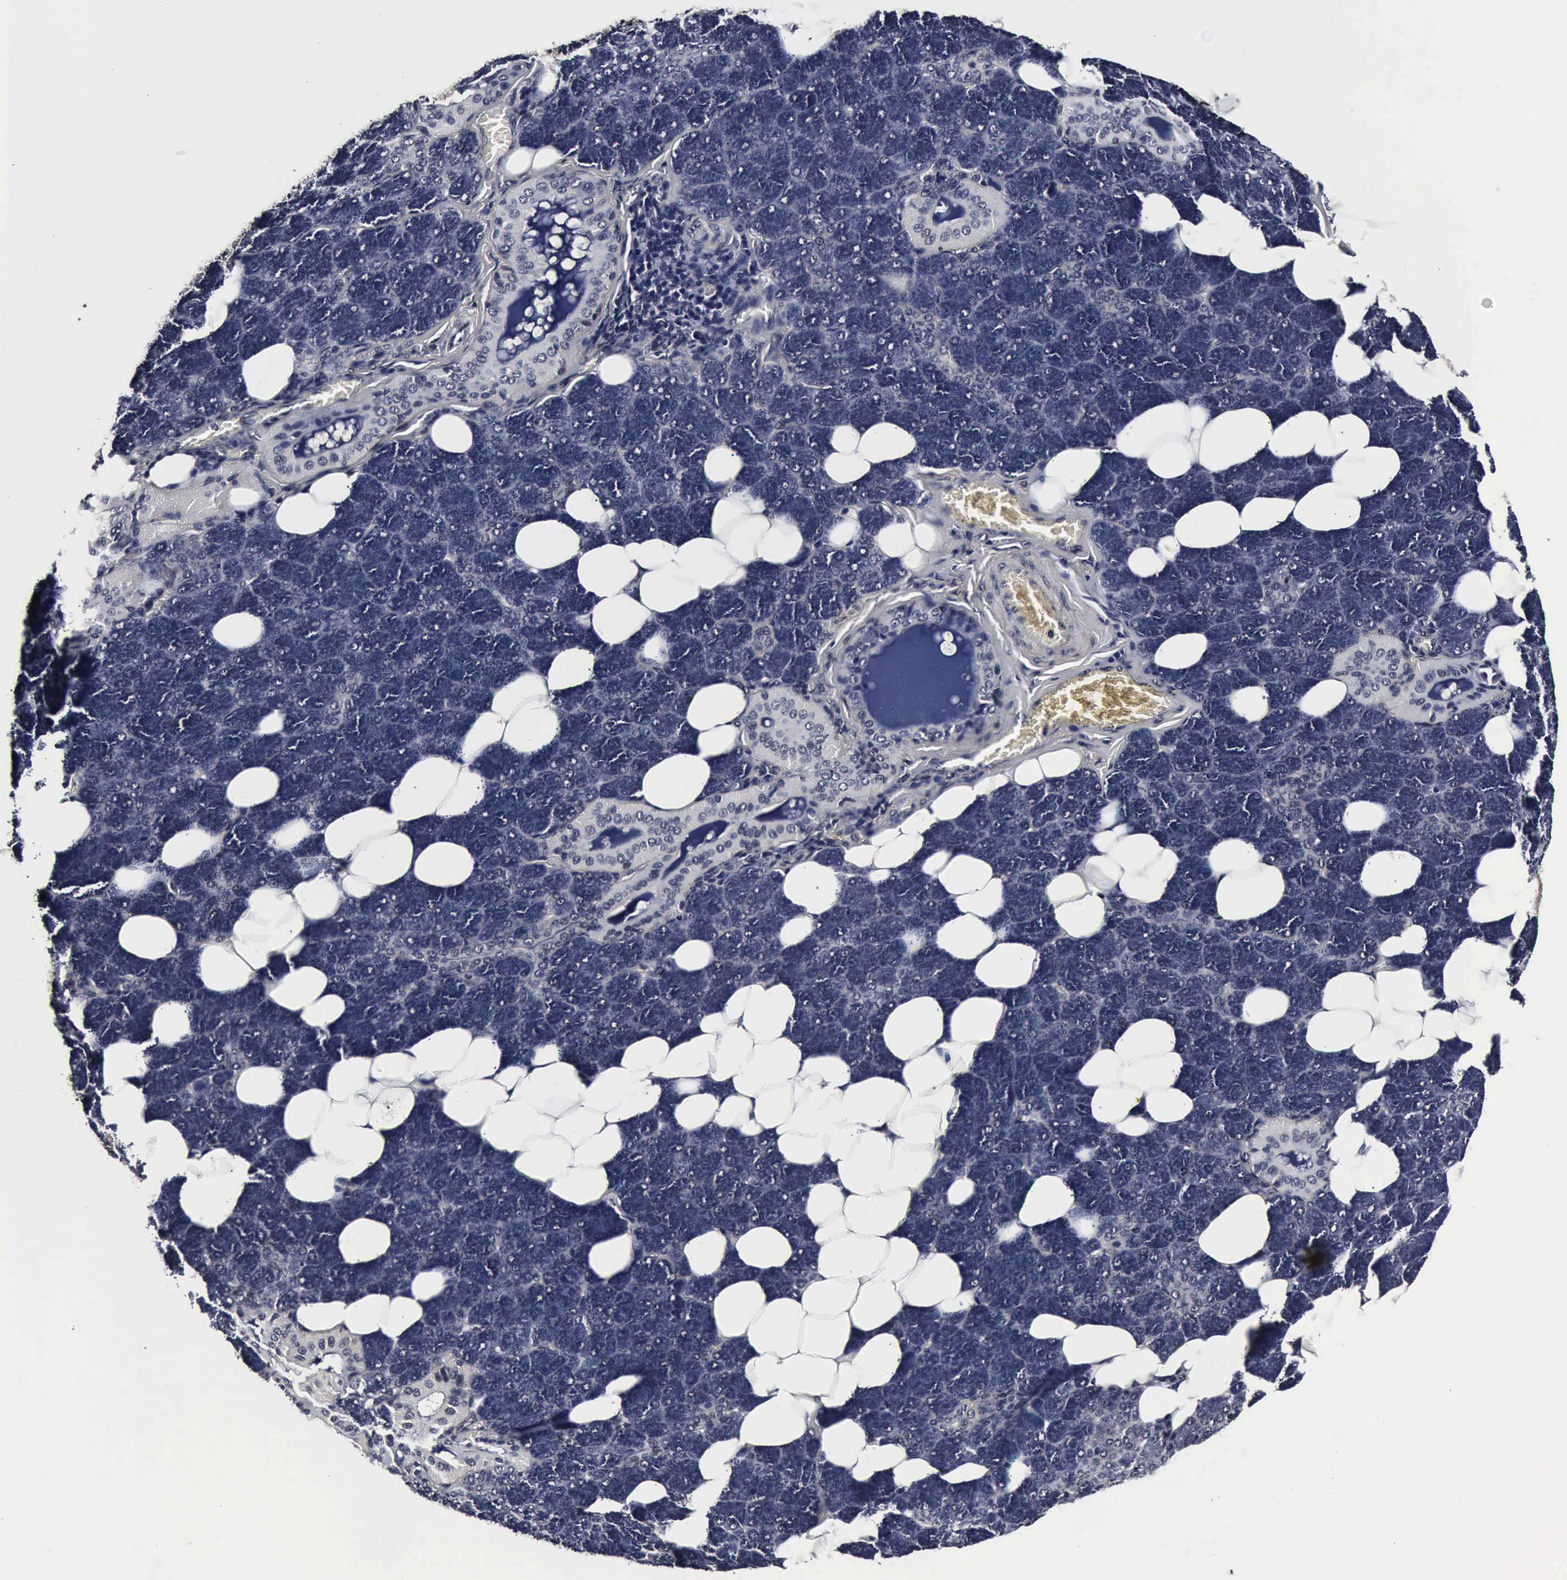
{"staining": {"intensity": "moderate", "quantity": "25%-75%", "location": "cytoplasmic/membranous"}, "tissue": "salivary gland", "cell_type": "Glandular cells", "image_type": "normal", "snomed": [{"axis": "morphology", "description": "Normal tissue, NOS"}, {"axis": "topography", "description": "Lymph node"}, {"axis": "topography", "description": "Salivary gland"}], "caption": "A high-resolution photomicrograph shows immunohistochemistry (IHC) staining of unremarkable salivary gland, which shows moderate cytoplasmic/membranous expression in approximately 25%-75% of glandular cells.", "gene": "UBC", "patient": {"sex": "male", "age": 8}}